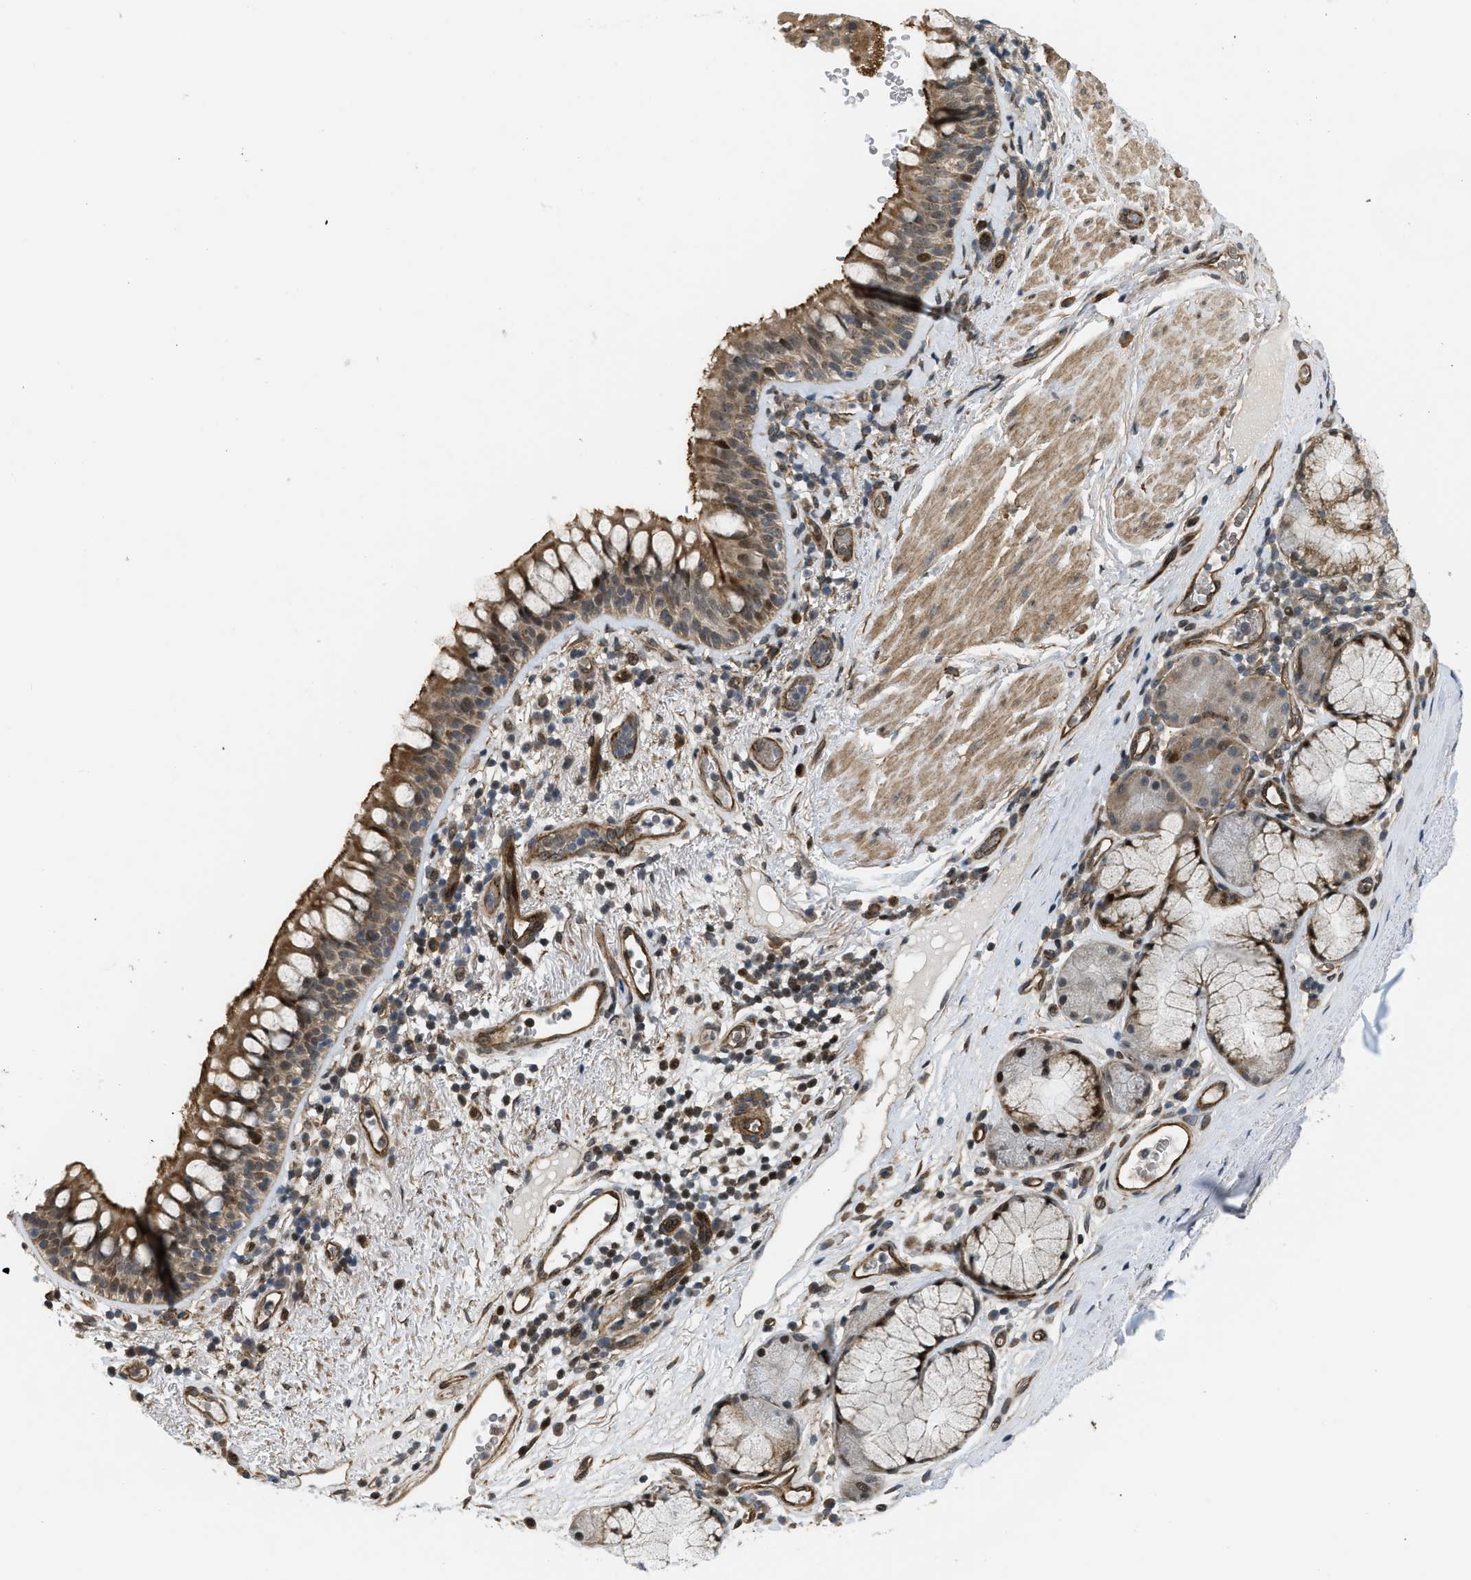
{"staining": {"intensity": "moderate", "quantity": "<25%", "location": "cytoplasmic/membranous,nuclear"}, "tissue": "bronchus", "cell_type": "Respiratory epithelial cells", "image_type": "normal", "snomed": [{"axis": "morphology", "description": "Normal tissue, NOS"}, {"axis": "morphology", "description": "Inflammation, NOS"}, {"axis": "topography", "description": "Cartilage tissue"}, {"axis": "topography", "description": "Bronchus"}], "caption": "High-magnification brightfield microscopy of unremarkable bronchus stained with DAB (3,3'-diaminobenzidine) (brown) and counterstained with hematoxylin (blue). respiratory epithelial cells exhibit moderate cytoplasmic/membranous,nuclear expression is seen in approximately<25% of cells.", "gene": "LTA4H", "patient": {"sex": "male", "age": 77}}